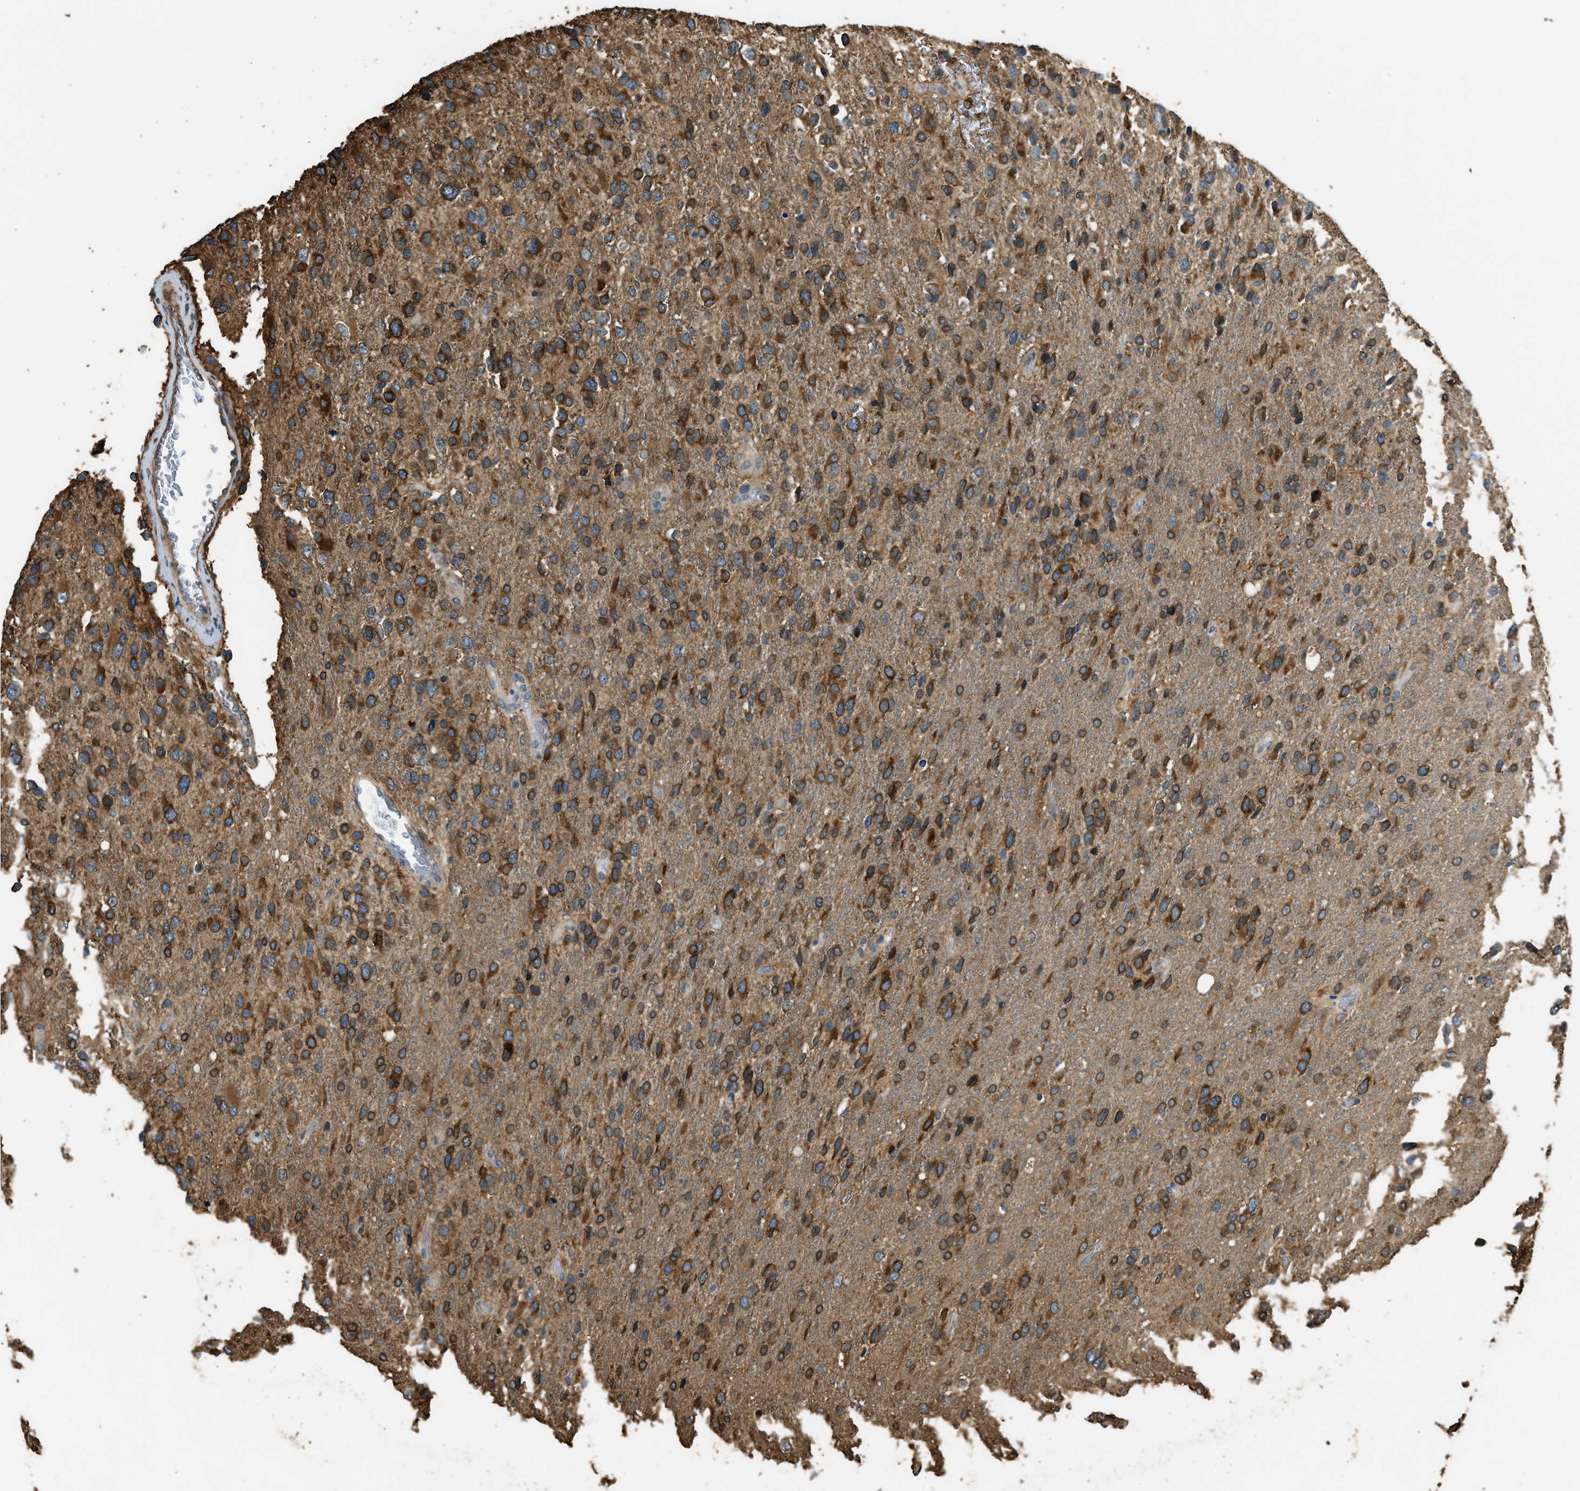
{"staining": {"intensity": "strong", "quantity": ">75%", "location": "cytoplasmic/membranous"}, "tissue": "glioma", "cell_type": "Tumor cells", "image_type": "cancer", "snomed": [{"axis": "morphology", "description": "Glioma, malignant, High grade"}, {"axis": "topography", "description": "Brain"}], "caption": "Brown immunohistochemical staining in human malignant glioma (high-grade) displays strong cytoplasmic/membranous staining in approximately >75% of tumor cells.", "gene": "OS9", "patient": {"sex": "female", "age": 58}}